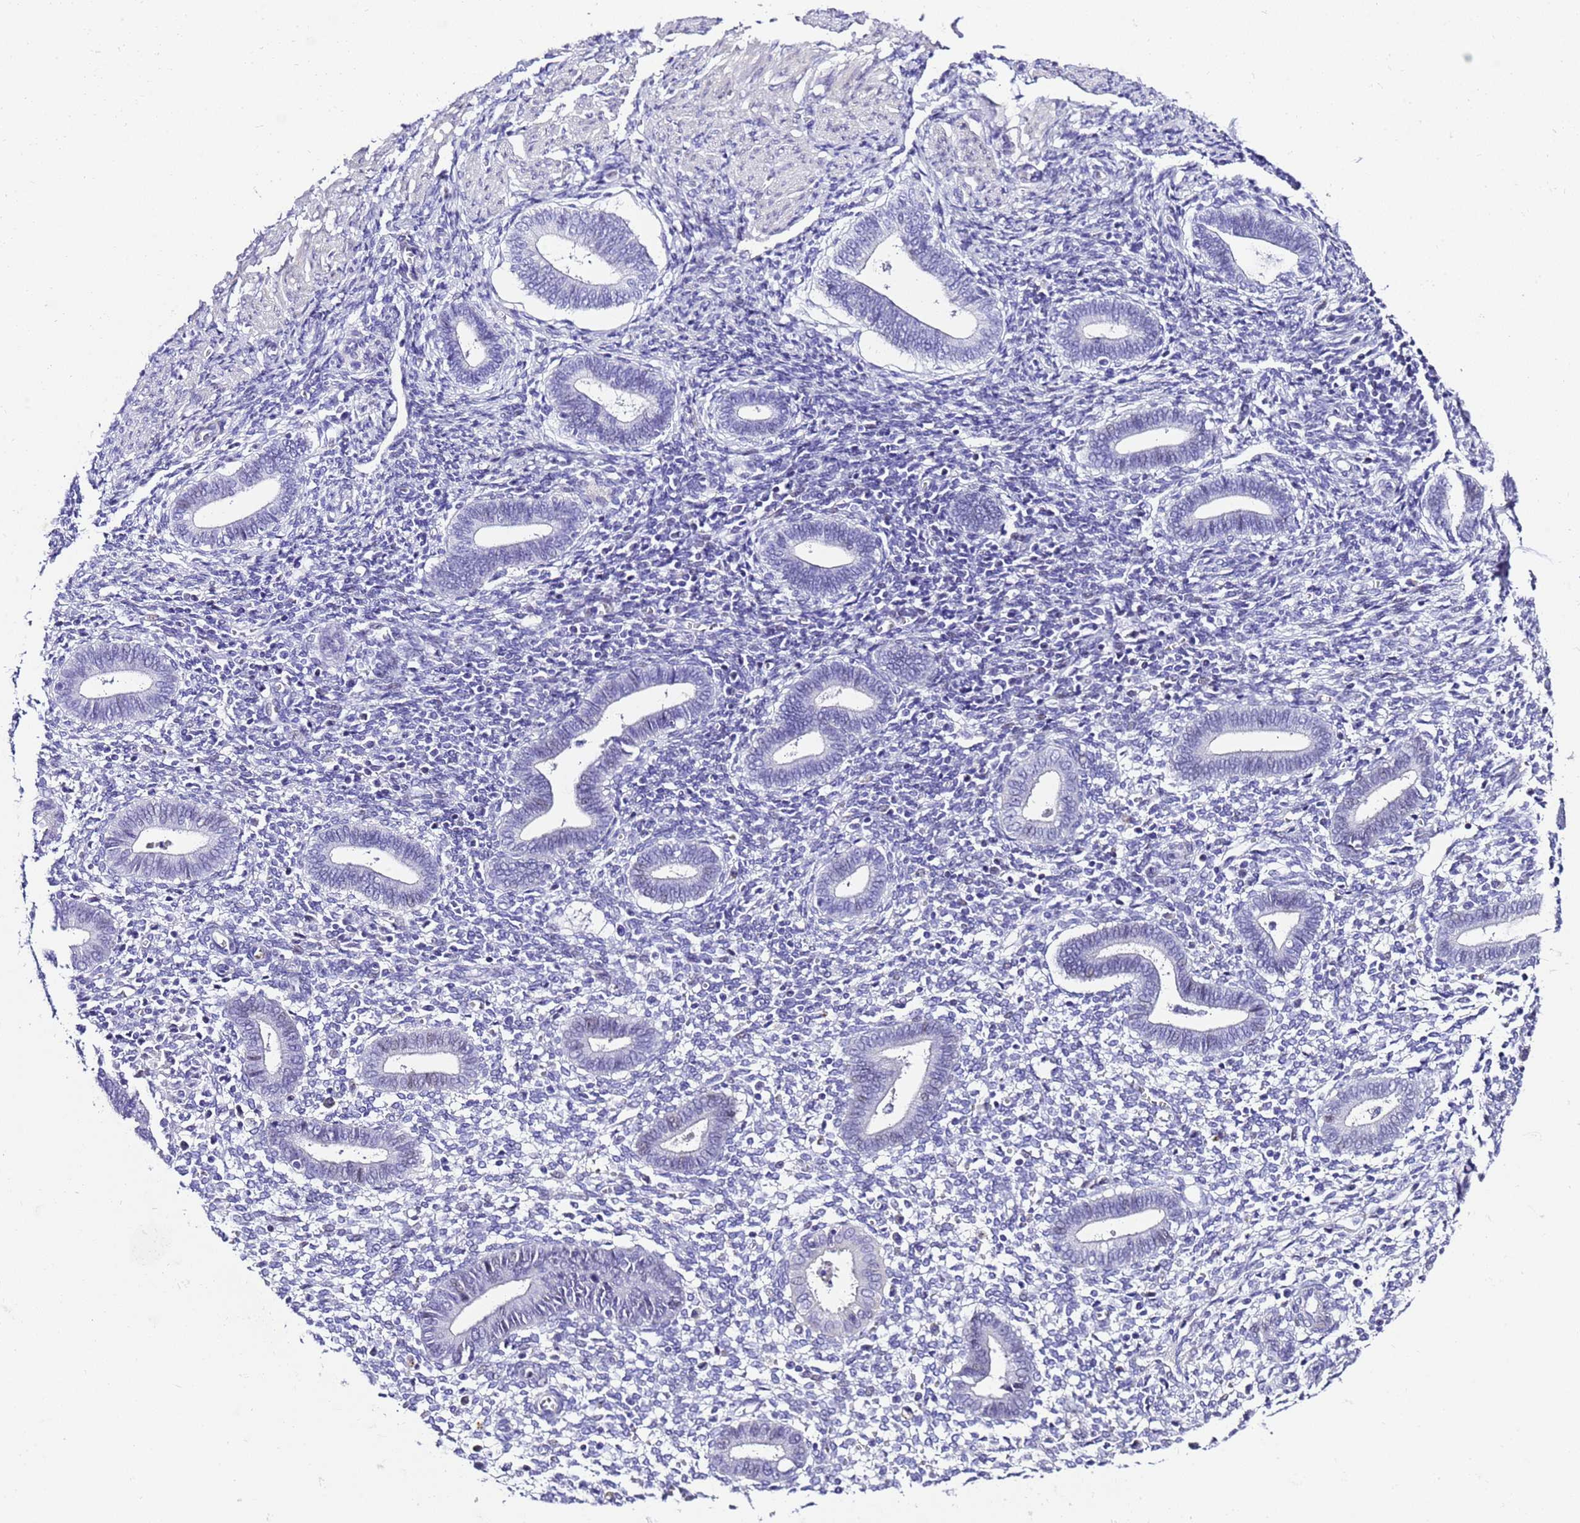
{"staining": {"intensity": "negative", "quantity": "none", "location": "none"}, "tissue": "endometrium", "cell_type": "Cells in endometrial stroma", "image_type": "normal", "snomed": [{"axis": "morphology", "description": "Normal tissue, NOS"}, {"axis": "topography", "description": "Endometrium"}], "caption": "Cells in endometrial stroma are negative for protein expression in normal human endometrium. Brightfield microscopy of immunohistochemistry (IHC) stained with DAB (3,3'-diaminobenzidine) (brown) and hematoxylin (blue), captured at high magnification.", "gene": "ZNF417", "patient": {"sex": "female", "age": 44}}